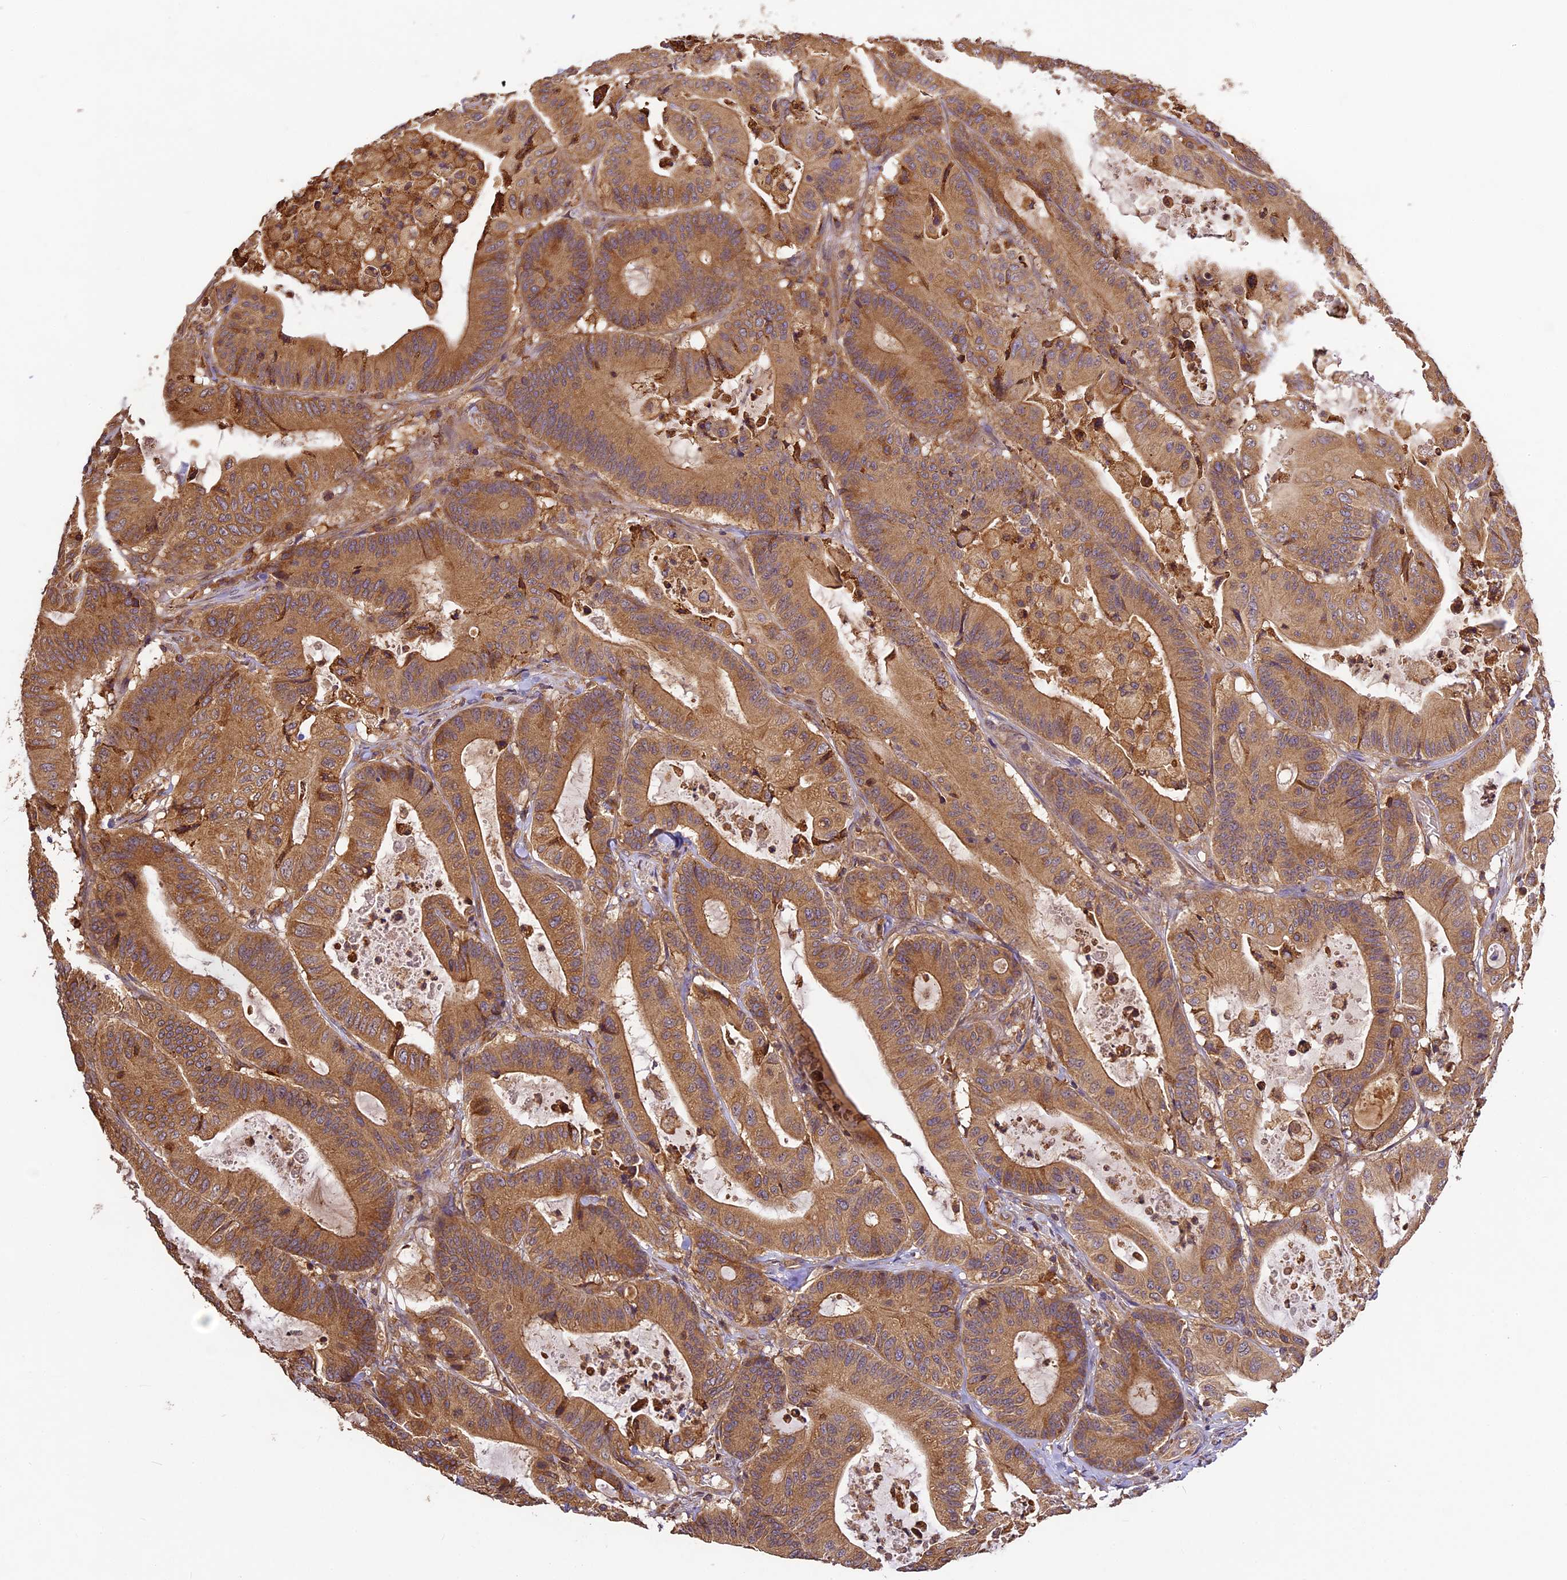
{"staining": {"intensity": "moderate", "quantity": ">75%", "location": "cytoplasmic/membranous"}, "tissue": "colorectal cancer", "cell_type": "Tumor cells", "image_type": "cancer", "snomed": [{"axis": "morphology", "description": "Adenocarcinoma, NOS"}, {"axis": "topography", "description": "Colon"}], "caption": "Brown immunohistochemical staining in human adenocarcinoma (colorectal) exhibits moderate cytoplasmic/membranous positivity in about >75% of tumor cells.", "gene": "BRAP", "patient": {"sex": "female", "age": 84}}